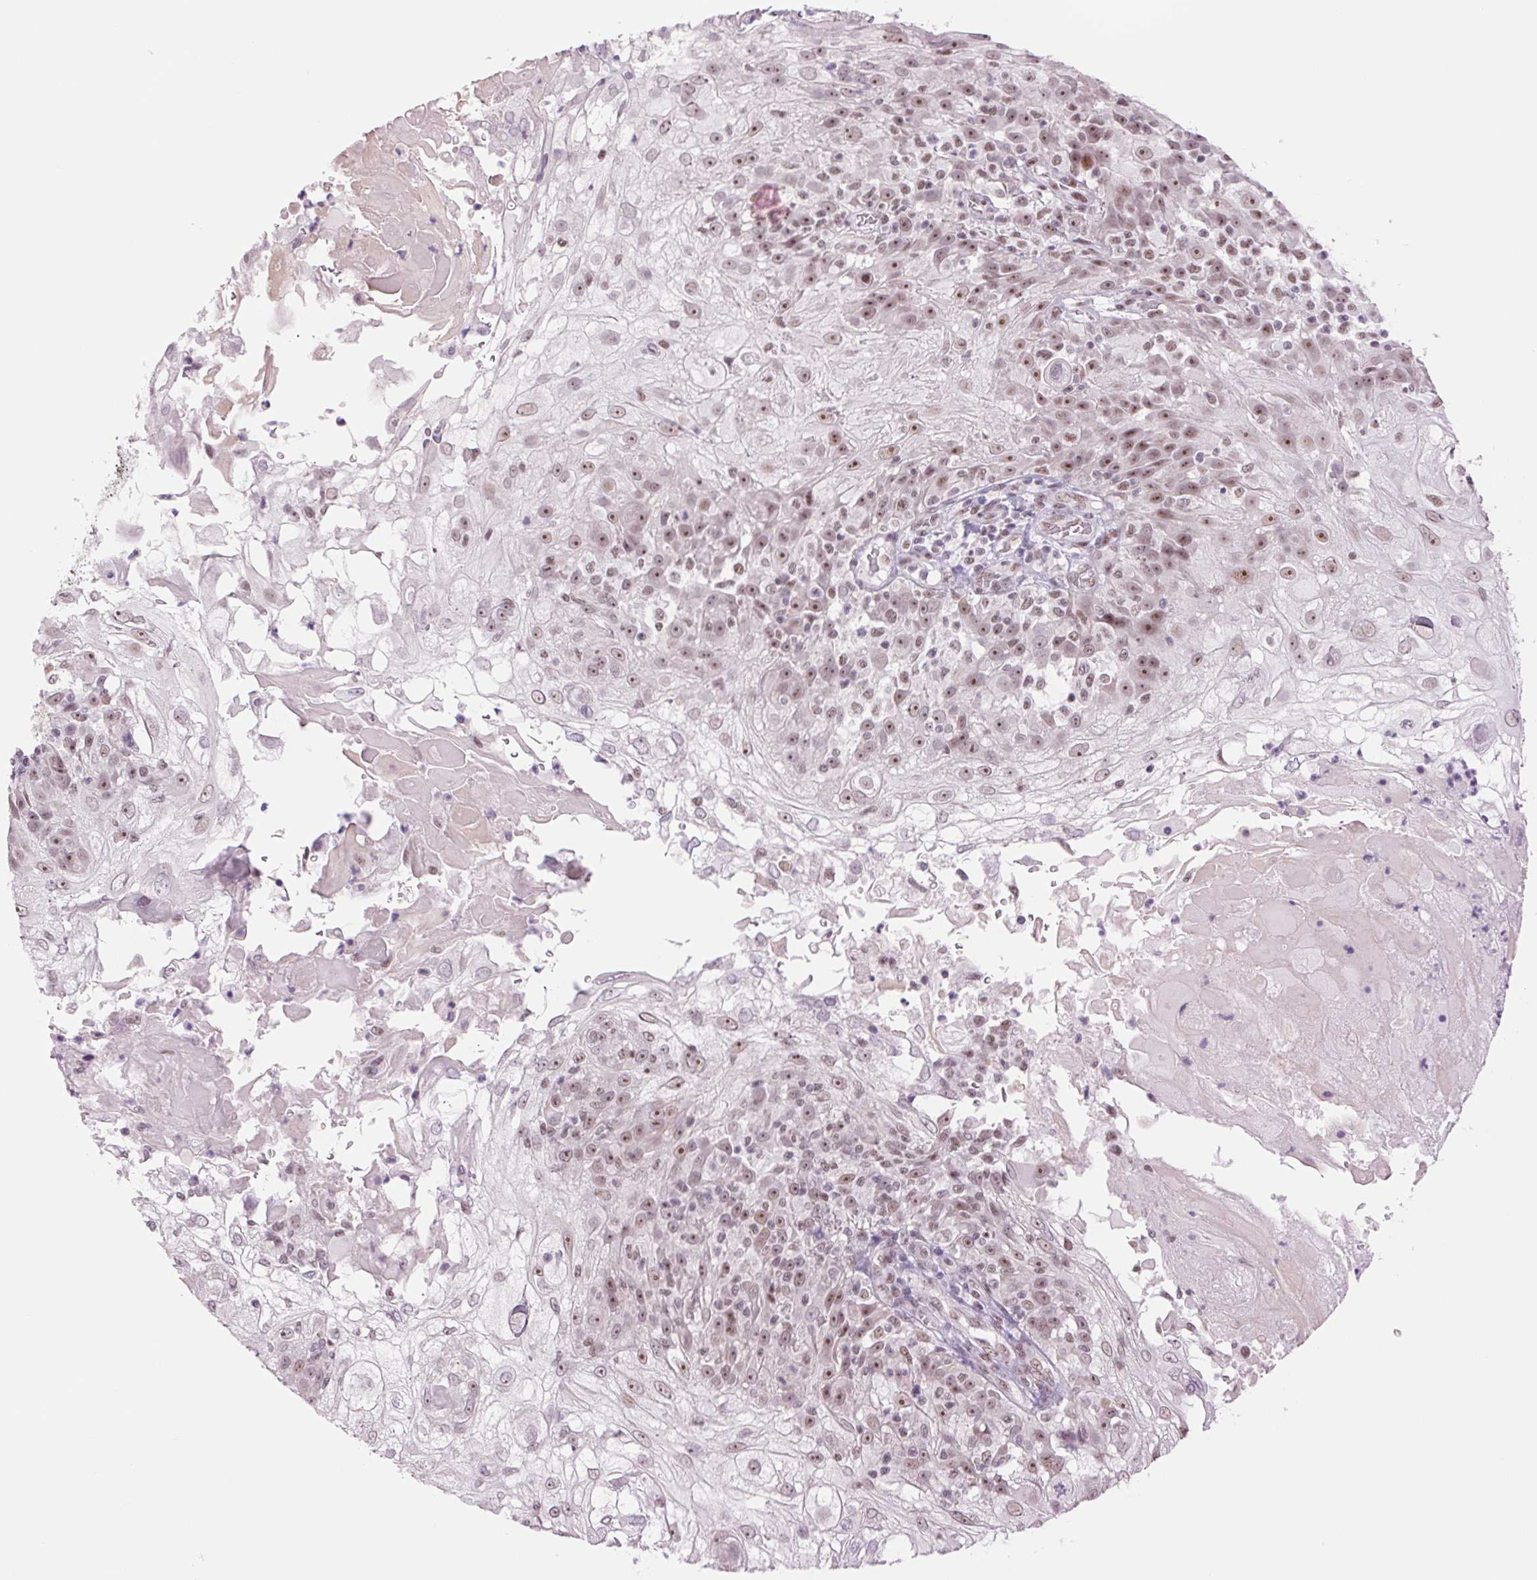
{"staining": {"intensity": "weak", "quantity": ">75%", "location": "nuclear"}, "tissue": "skin cancer", "cell_type": "Tumor cells", "image_type": "cancer", "snomed": [{"axis": "morphology", "description": "Normal tissue, NOS"}, {"axis": "morphology", "description": "Squamous cell carcinoma, NOS"}, {"axis": "topography", "description": "Skin"}], "caption": "A photomicrograph of human skin cancer (squamous cell carcinoma) stained for a protein shows weak nuclear brown staining in tumor cells.", "gene": "ZC3H14", "patient": {"sex": "female", "age": 83}}